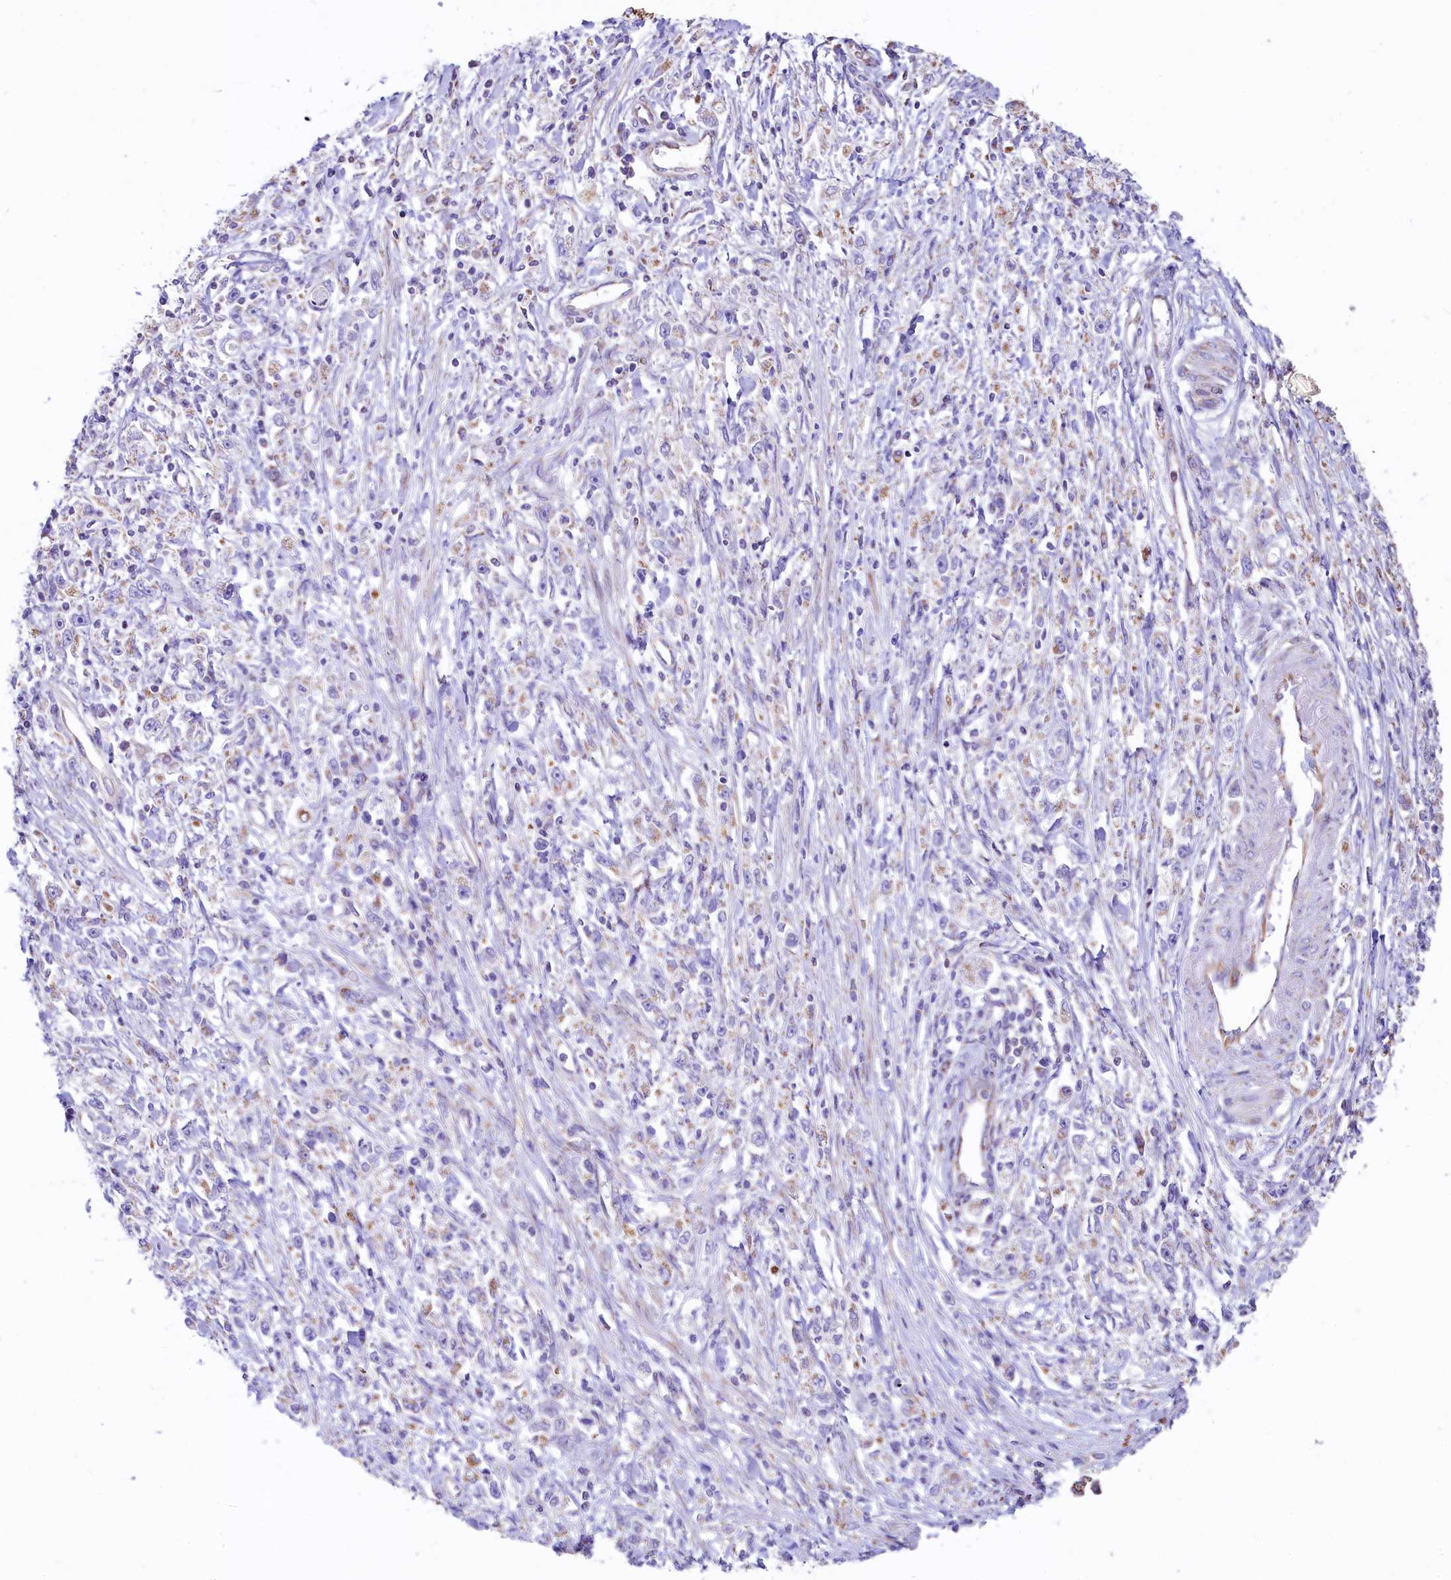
{"staining": {"intensity": "negative", "quantity": "none", "location": "none"}, "tissue": "stomach cancer", "cell_type": "Tumor cells", "image_type": "cancer", "snomed": [{"axis": "morphology", "description": "Adenocarcinoma, NOS"}, {"axis": "topography", "description": "Stomach"}], "caption": "Tumor cells are negative for brown protein staining in stomach cancer.", "gene": "VWCE", "patient": {"sex": "female", "age": 59}}